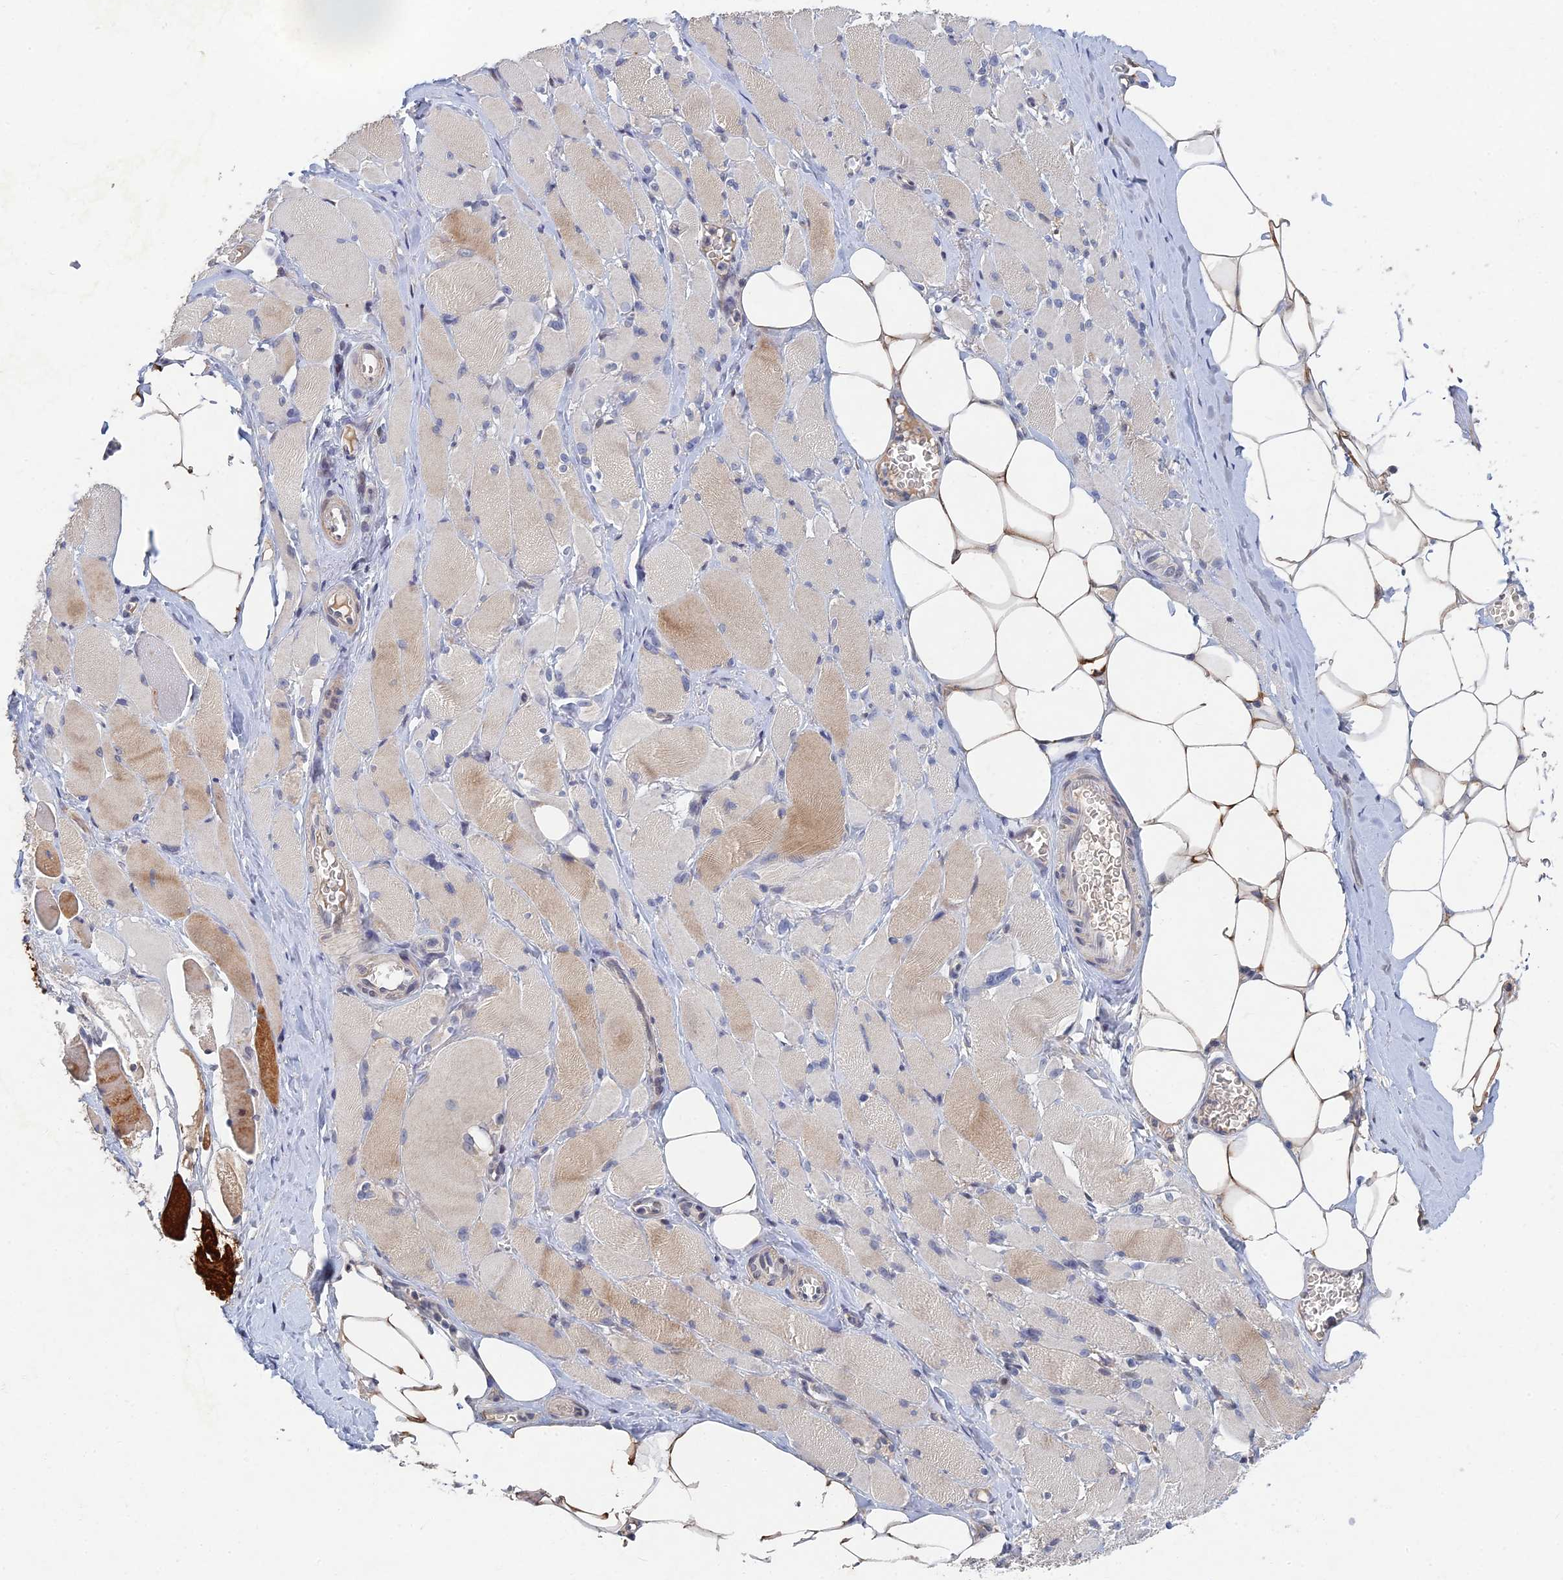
{"staining": {"intensity": "strong", "quantity": "25%-75%", "location": "cytoplasmic/membranous"}, "tissue": "skeletal muscle", "cell_type": "Myocytes", "image_type": "normal", "snomed": [{"axis": "morphology", "description": "Normal tissue, NOS"}, {"axis": "morphology", "description": "Basal cell carcinoma"}, {"axis": "topography", "description": "Skeletal muscle"}], "caption": "The image displays a brown stain indicating the presence of a protein in the cytoplasmic/membranous of myocytes in skeletal muscle. The staining was performed using DAB, with brown indicating positive protein expression. Nuclei are stained blue with hematoxylin.", "gene": "GNA15", "patient": {"sex": "female", "age": 64}}